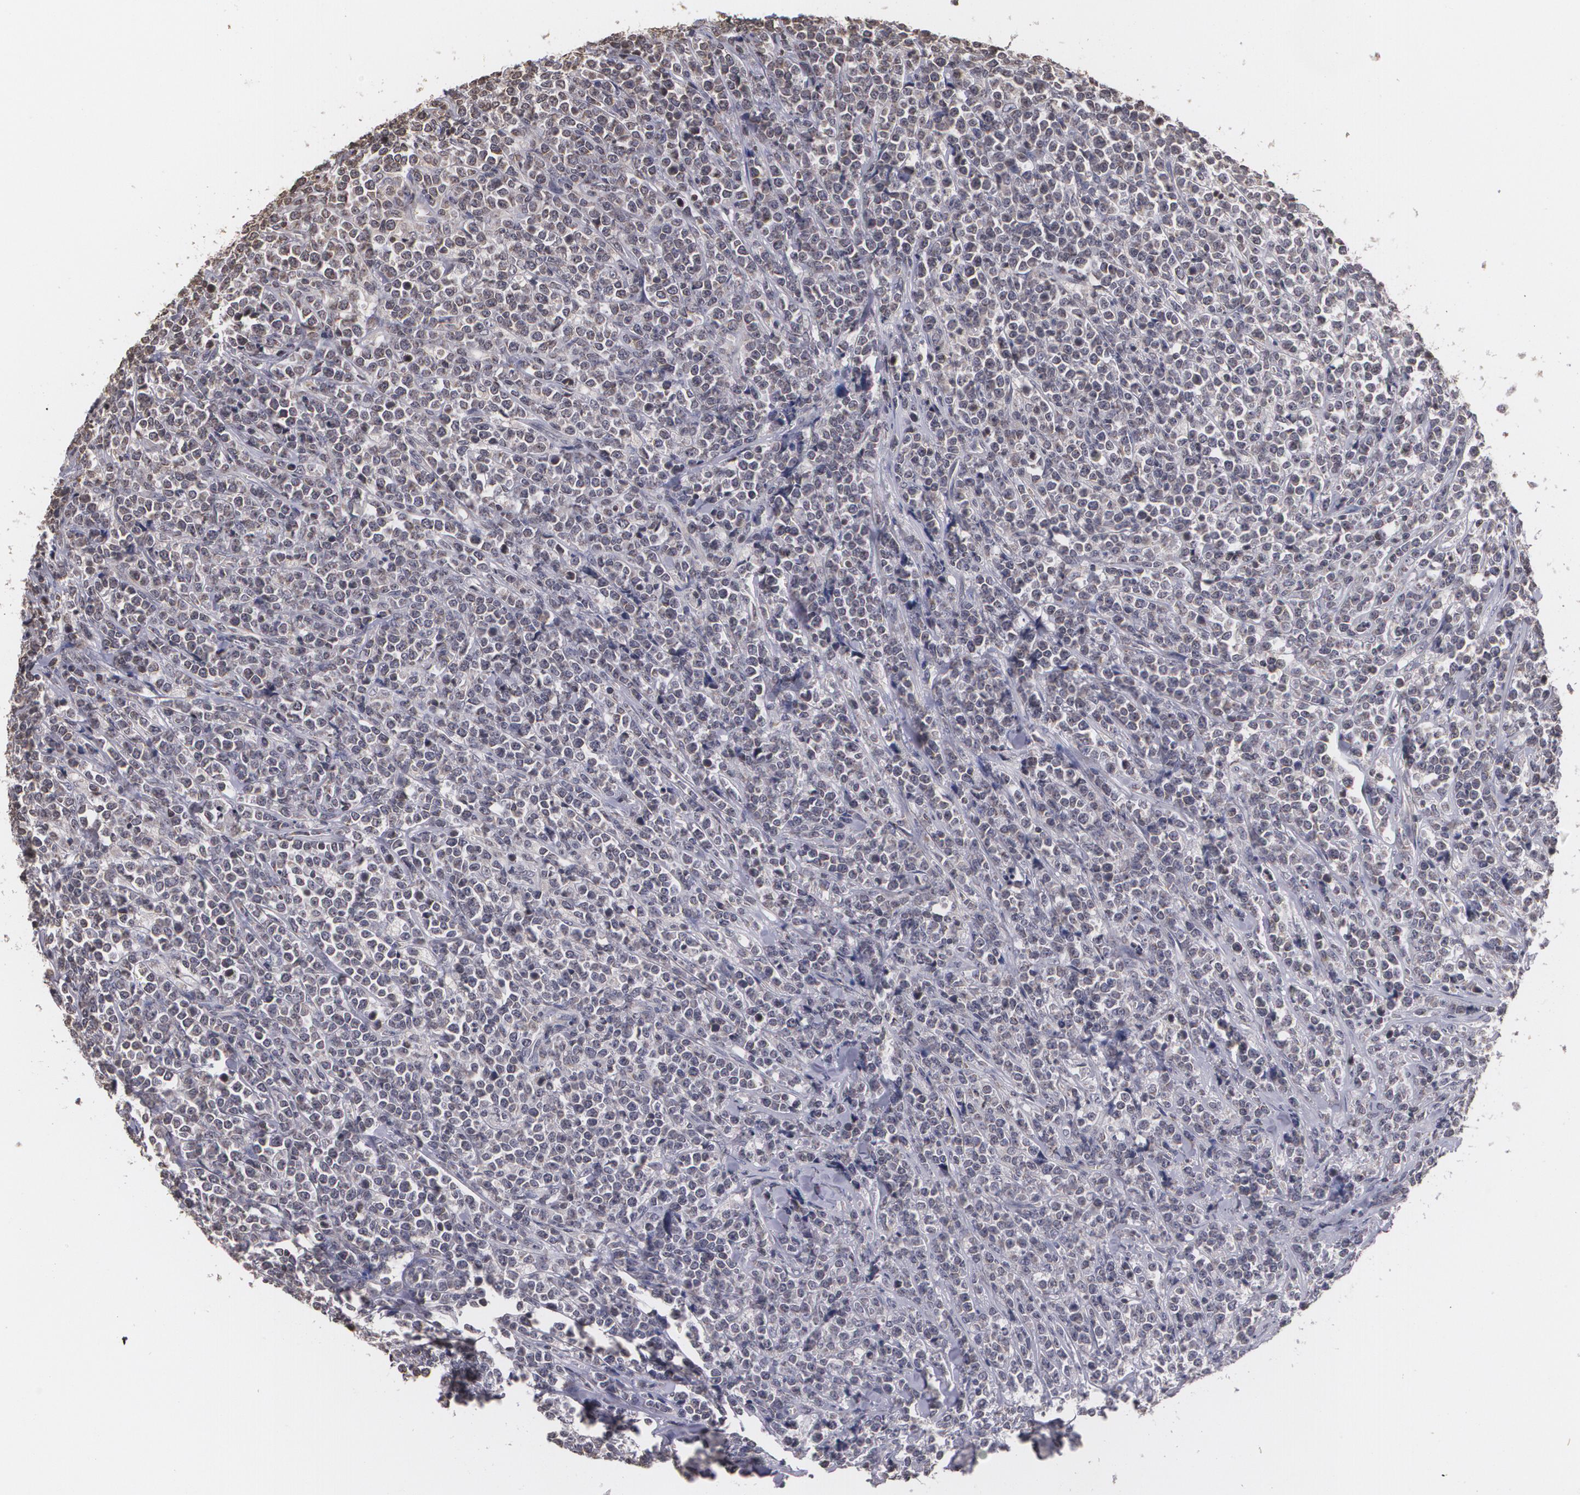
{"staining": {"intensity": "negative", "quantity": "none", "location": "none"}, "tissue": "lymphoma", "cell_type": "Tumor cells", "image_type": "cancer", "snomed": [{"axis": "morphology", "description": "Malignant lymphoma, non-Hodgkin's type, High grade"}, {"axis": "topography", "description": "Small intestine"}, {"axis": "topography", "description": "Colon"}], "caption": "A high-resolution image shows immunohistochemistry (IHC) staining of lymphoma, which demonstrates no significant expression in tumor cells.", "gene": "THRB", "patient": {"sex": "male", "age": 8}}